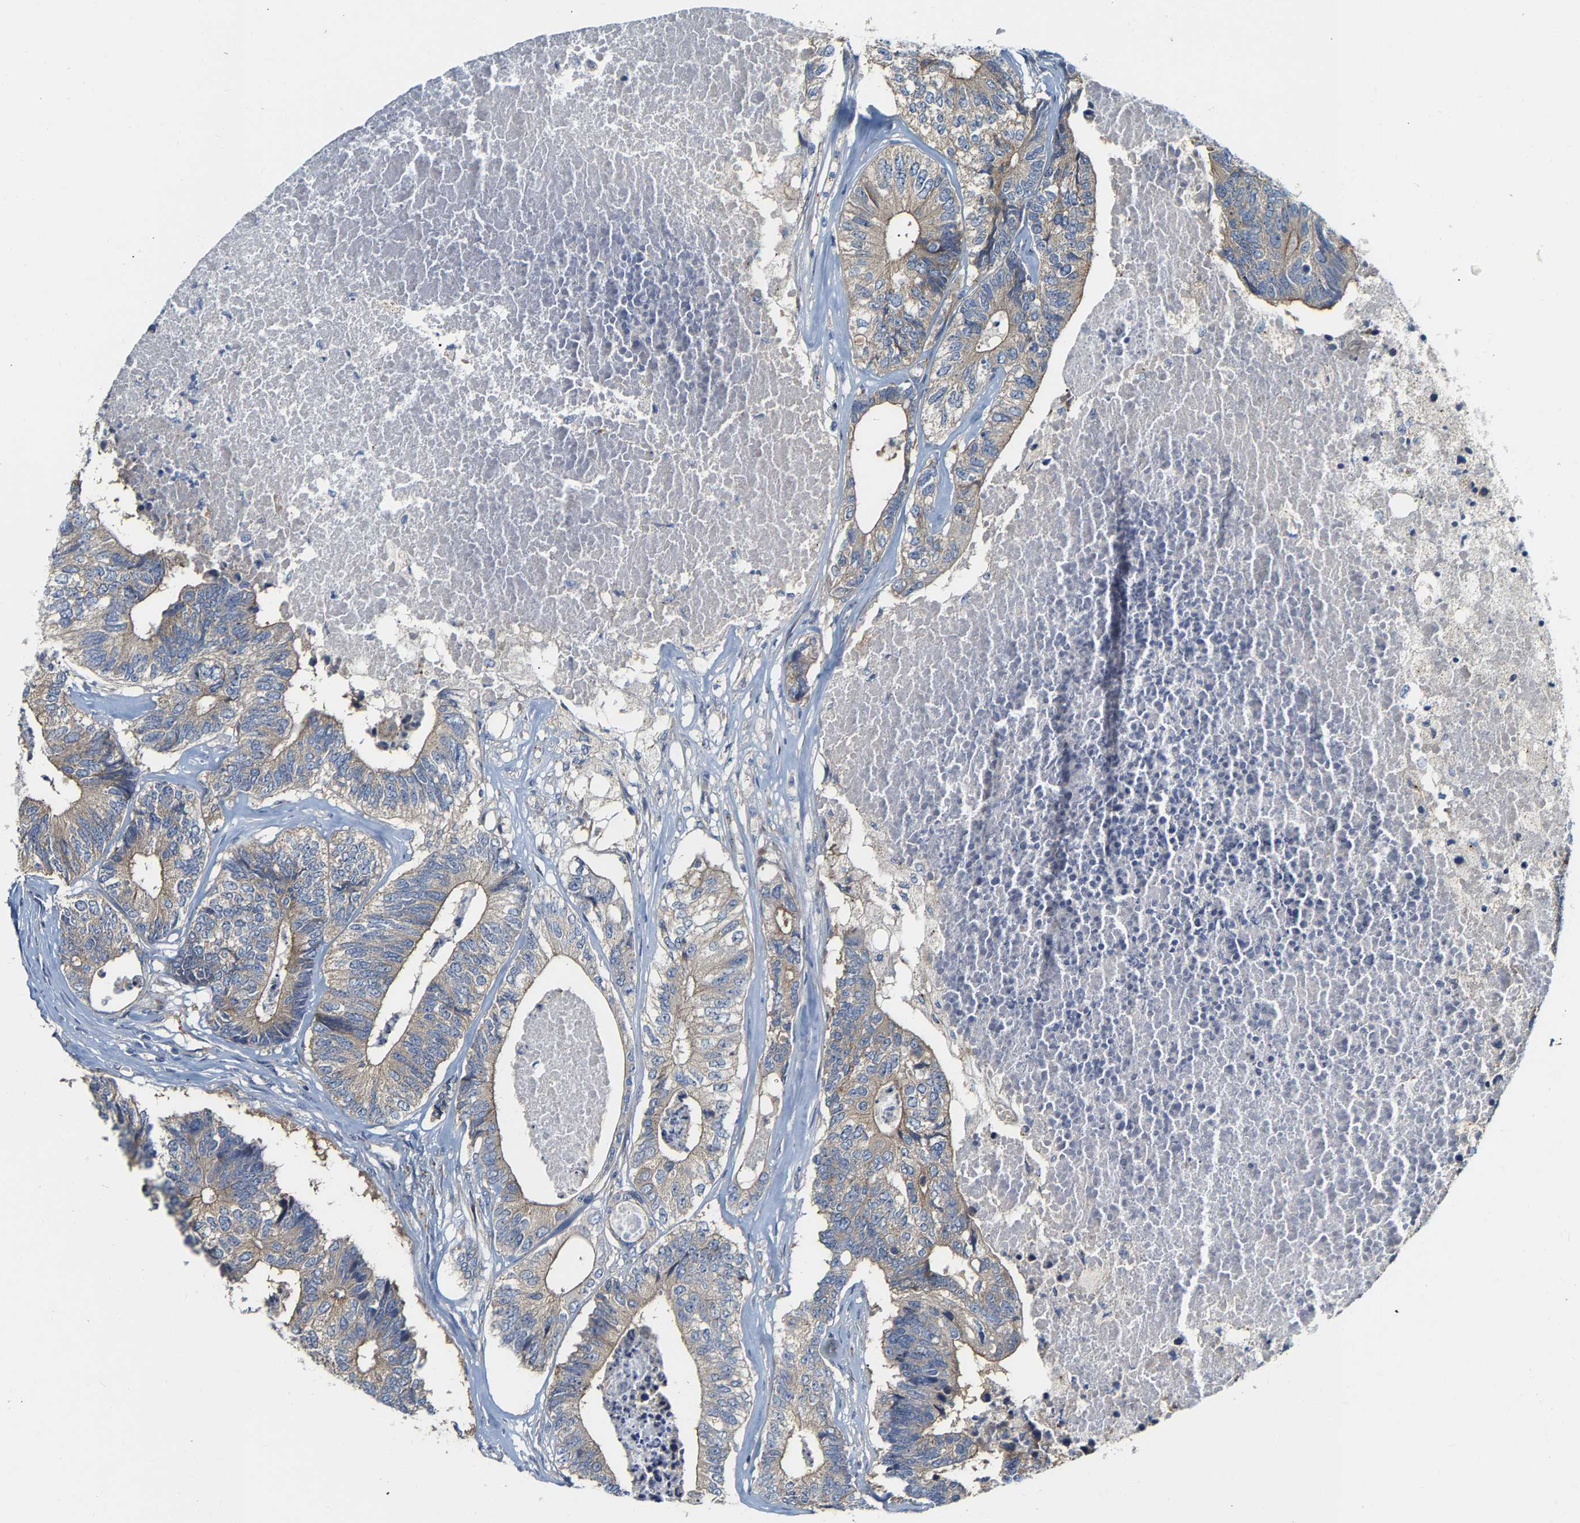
{"staining": {"intensity": "weak", "quantity": ">75%", "location": "cytoplasmic/membranous"}, "tissue": "colorectal cancer", "cell_type": "Tumor cells", "image_type": "cancer", "snomed": [{"axis": "morphology", "description": "Adenocarcinoma, NOS"}, {"axis": "topography", "description": "Colon"}], "caption": "DAB (3,3'-diaminobenzidine) immunohistochemical staining of adenocarcinoma (colorectal) shows weak cytoplasmic/membranous protein positivity in approximately >75% of tumor cells.", "gene": "PCNT", "patient": {"sex": "female", "age": 67}}